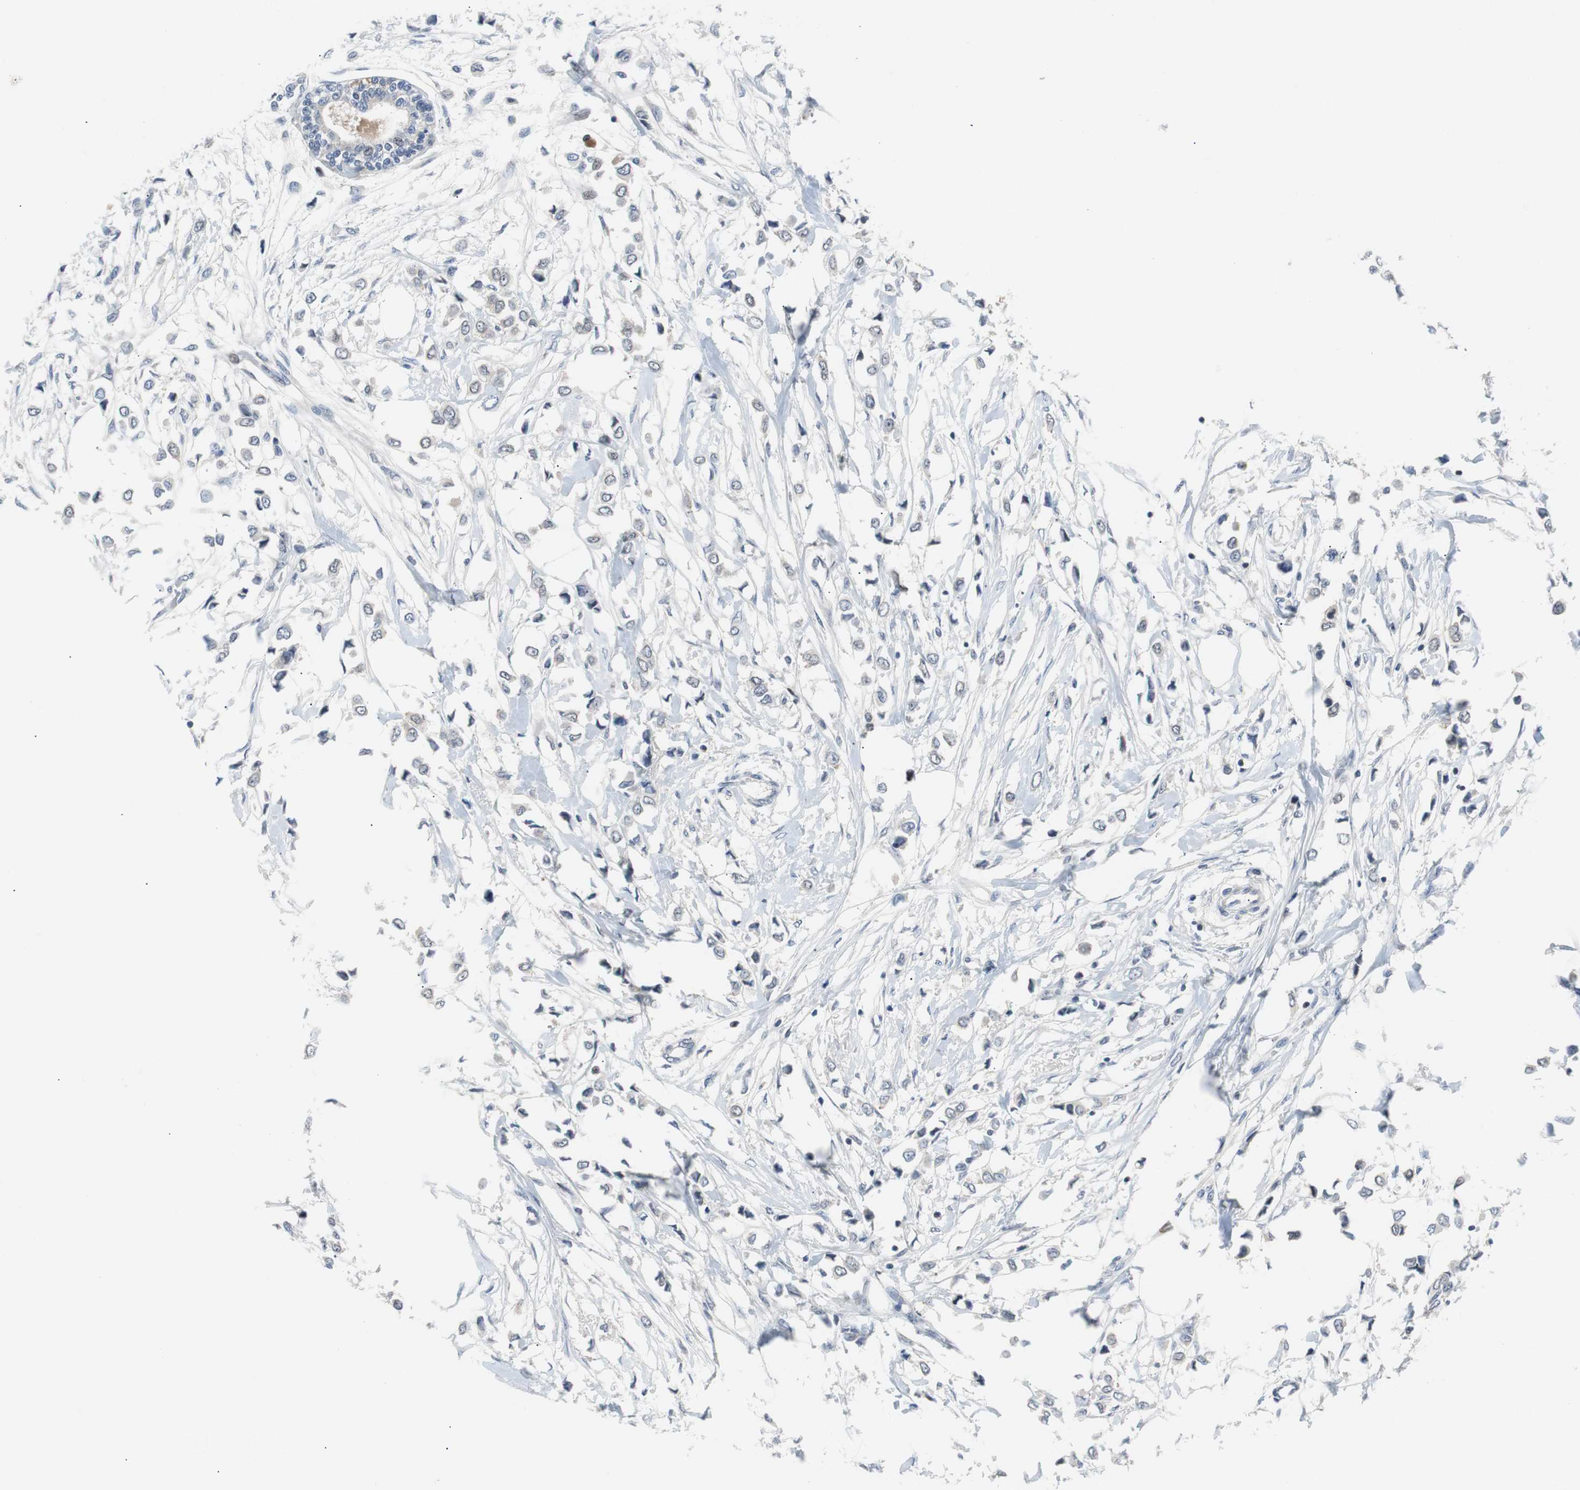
{"staining": {"intensity": "negative", "quantity": "none", "location": "none"}, "tissue": "breast cancer", "cell_type": "Tumor cells", "image_type": "cancer", "snomed": [{"axis": "morphology", "description": "Lobular carcinoma"}, {"axis": "topography", "description": "Breast"}], "caption": "Immunohistochemistry micrograph of neoplastic tissue: breast cancer stained with DAB displays no significant protein positivity in tumor cells.", "gene": "MAP2K4", "patient": {"sex": "female", "age": 51}}